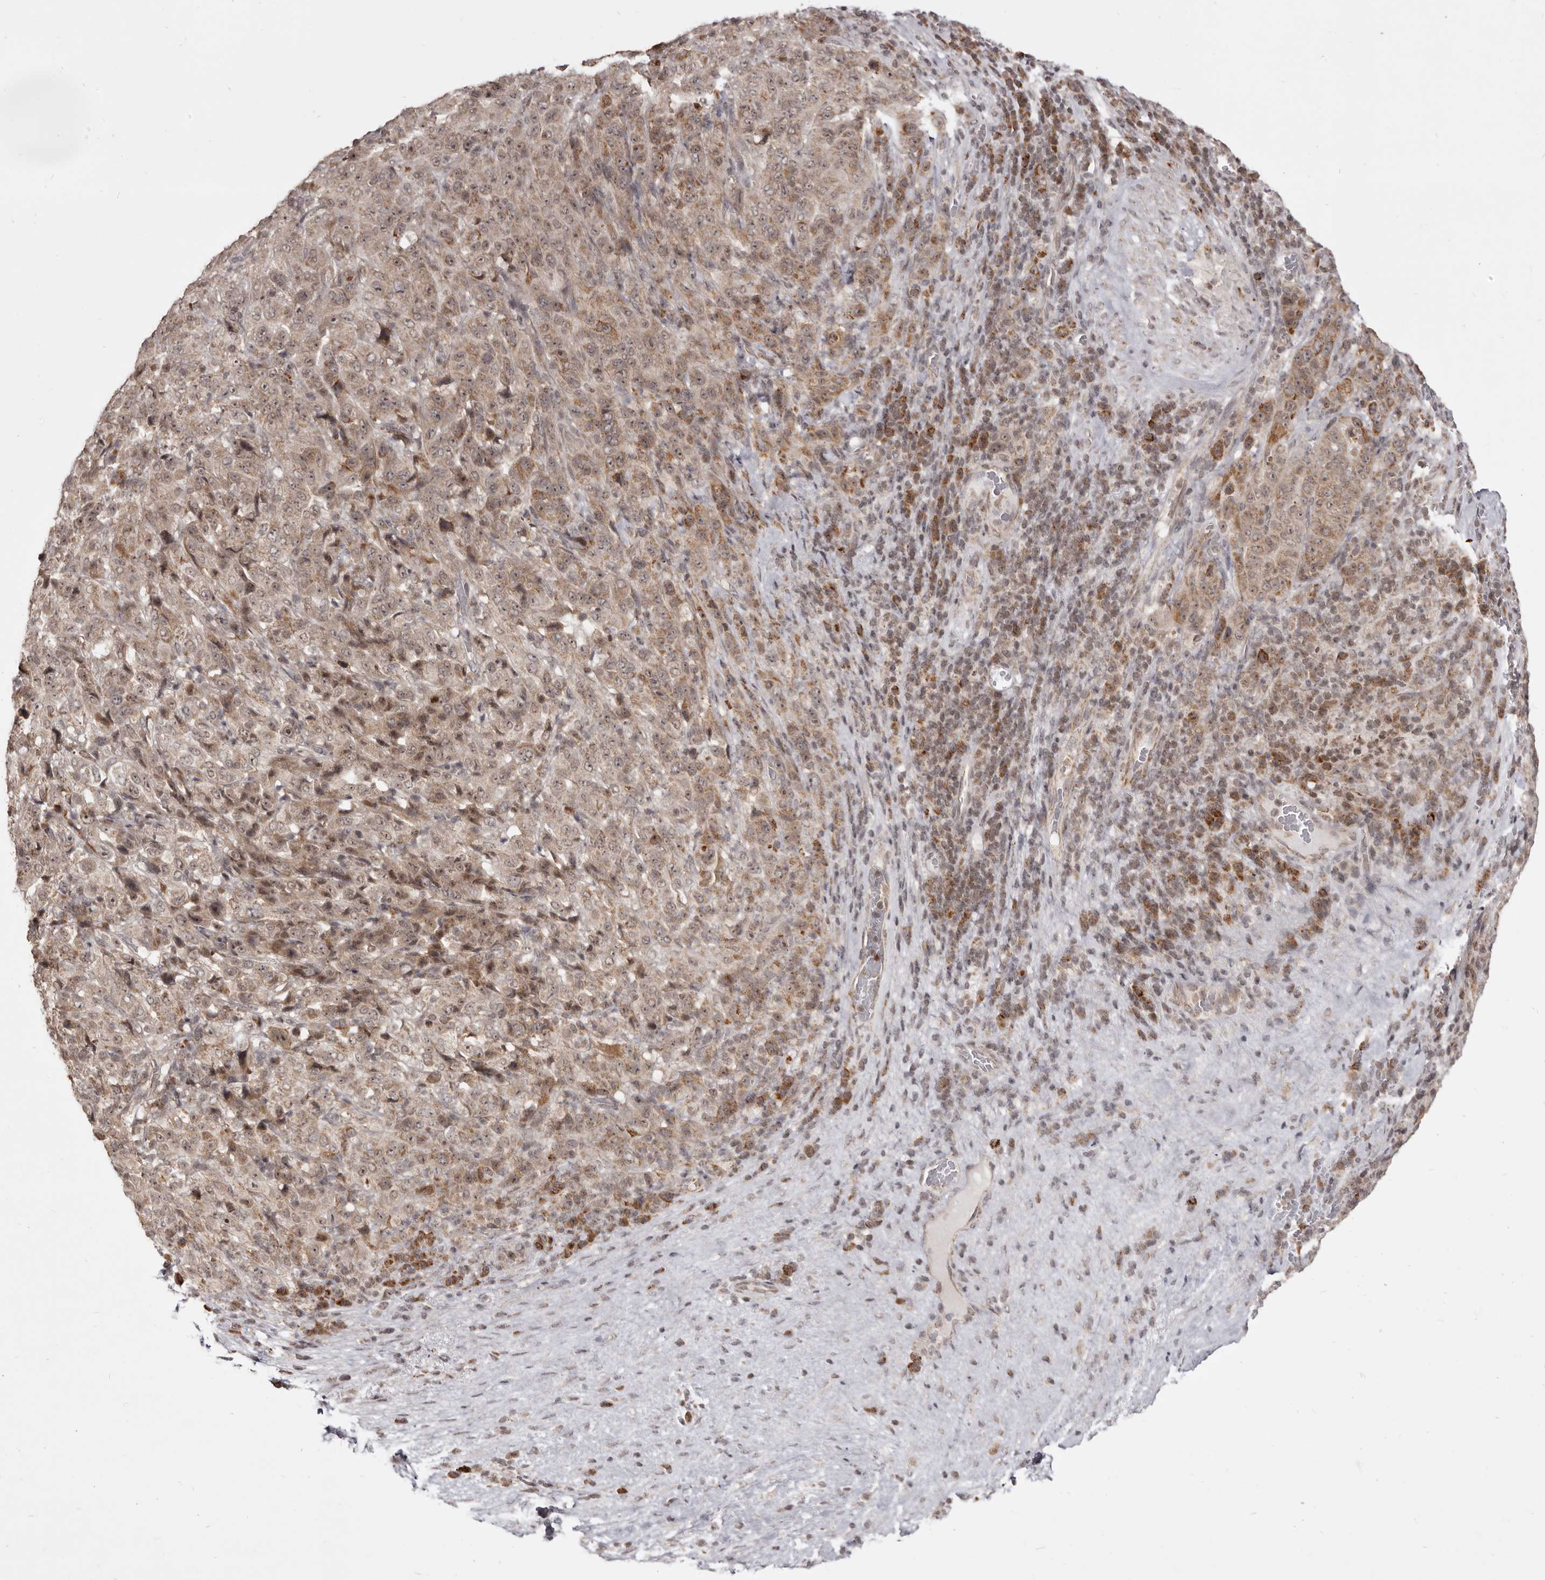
{"staining": {"intensity": "moderate", "quantity": ">75%", "location": "cytoplasmic/membranous"}, "tissue": "pancreatic cancer", "cell_type": "Tumor cells", "image_type": "cancer", "snomed": [{"axis": "morphology", "description": "Adenocarcinoma, NOS"}, {"axis": "topography", "description": "Pancreas"}], "caption": "A high-resolution image shows immunohistochemistry staining of pancreatic cancer, which demonstrates moderate cytoplasmic/membranous expression in approximately >75% of tumor cells.", "gene": "THUMPD1", "patient": {"sex": "male", "age": 63}}